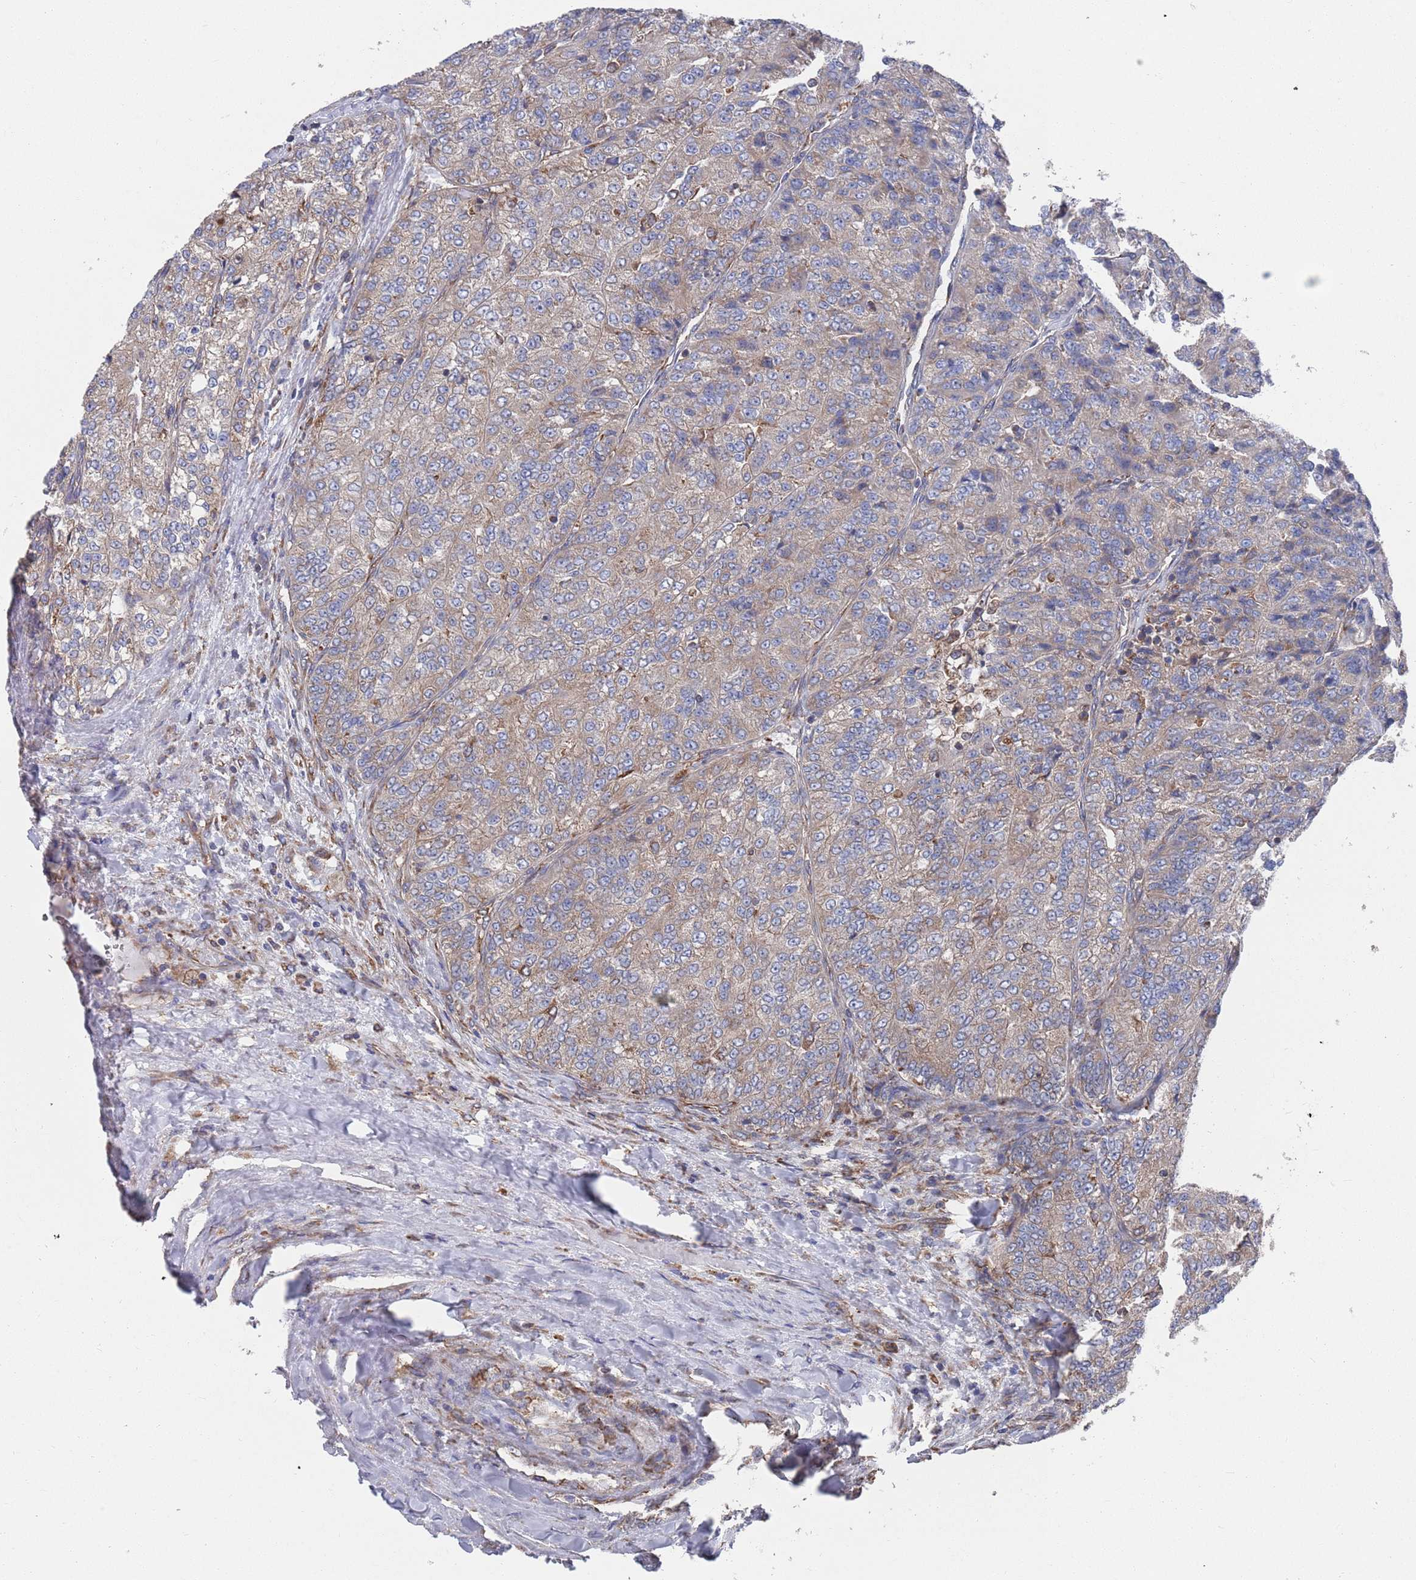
{"staining": {"intensity": "weak", "quantity": "<25%", "location": "cytoplasmic/membranous"}, "tissue": "renal cancer", "cell_type": "Tumor cells", "image_type": "cancer", "snomed": [{"axis": "morphology", "description": "Adenocarcinoma, NOS"}, {"axis": "topography", "description": "Kidney"}], "caption": "DAB (3,3'-diaminobenzidine) immunohistochemical staining of human renal adenocarcinoma demonstrates no significant expression in tumor cells. The staining is performed using DAB (3,3'-diaminobenzidine) brown chromogen with nuclei counter-stained in using hematoxylin.", "gene": "GID8", "patient": {"sex": "female", "age": 63}}